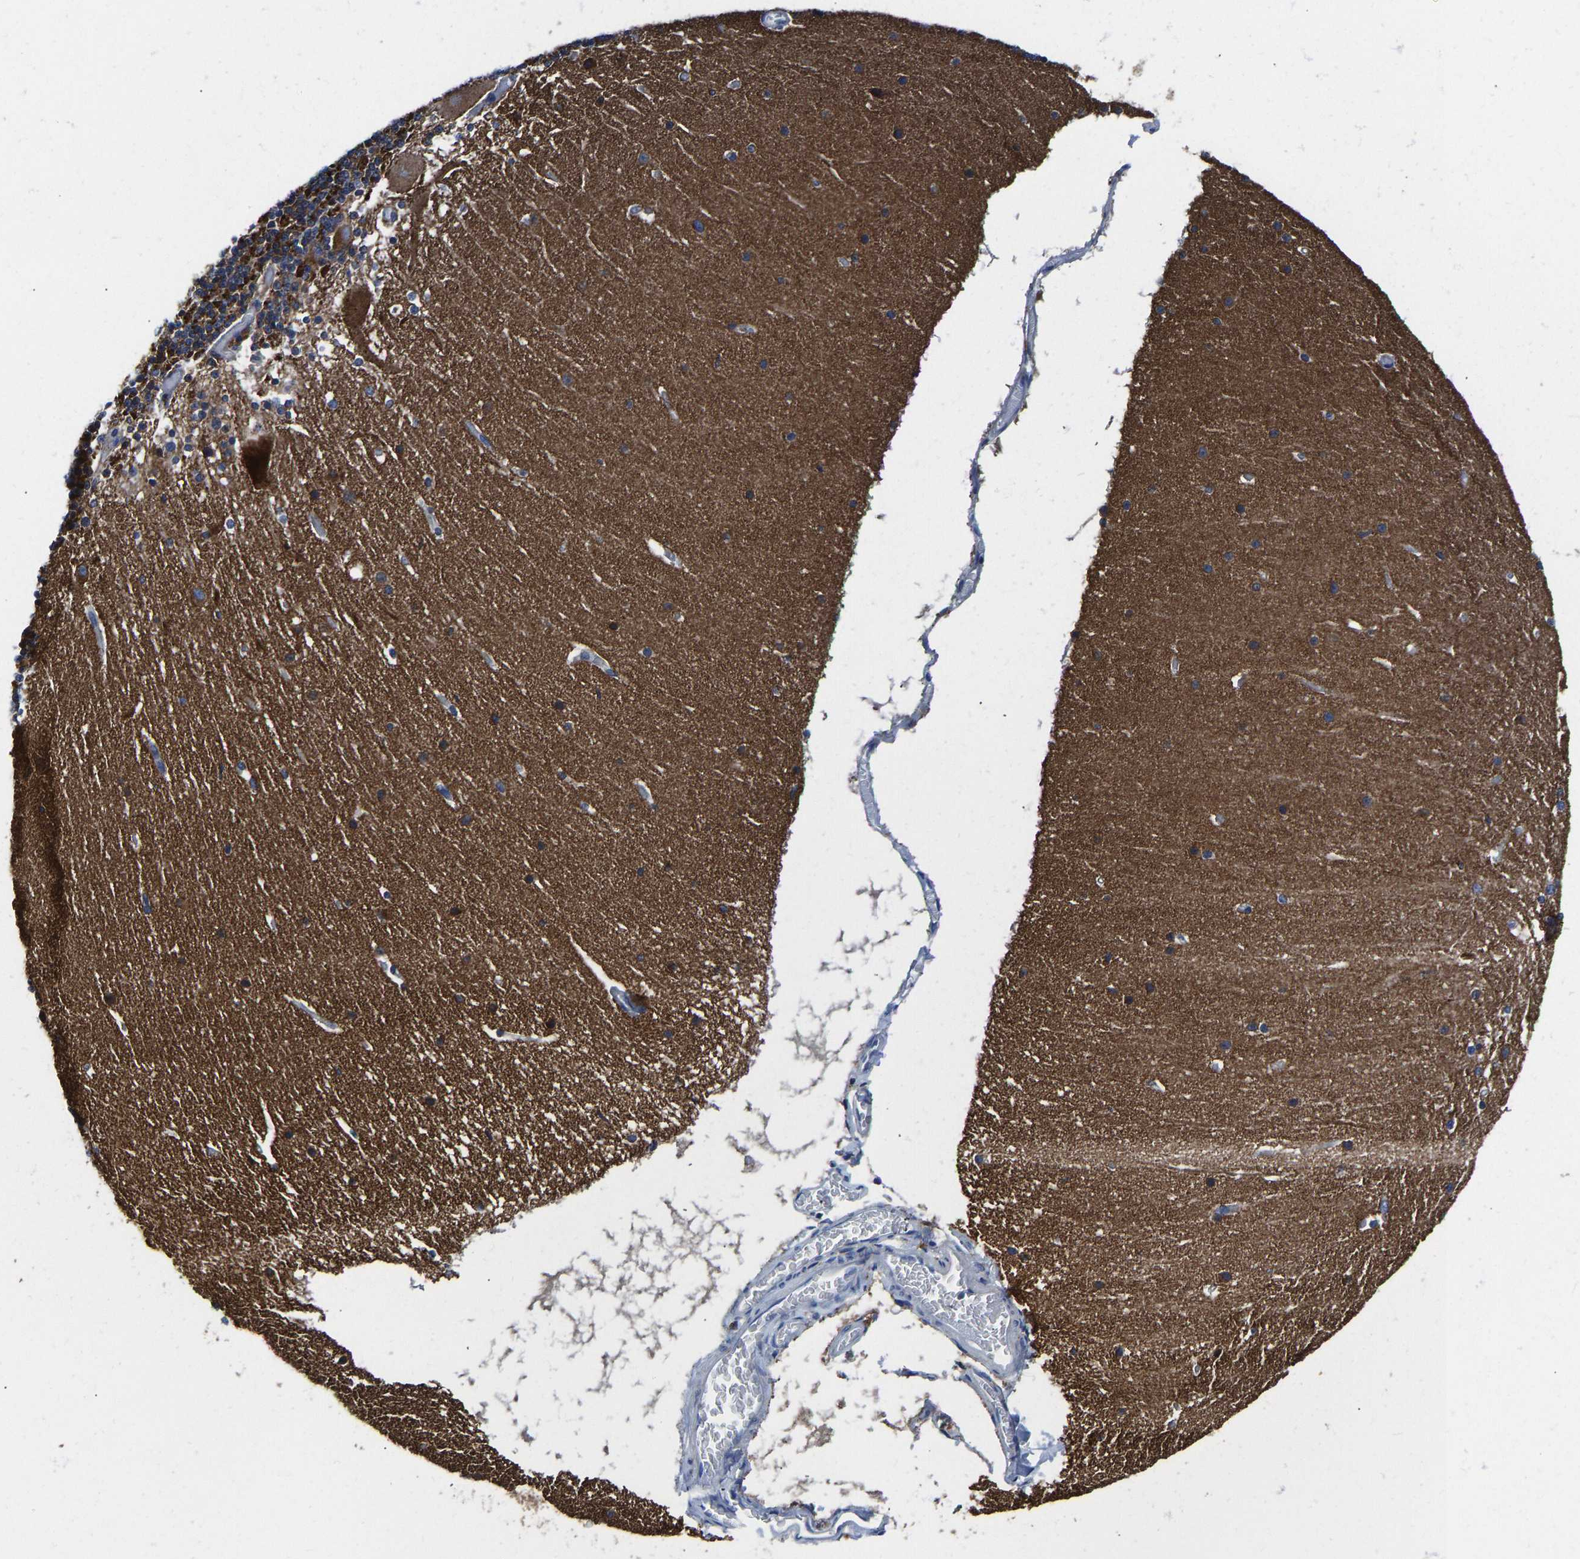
{"staining": {"intensity": "strong", "quantity": "25%-75%", "location": "cytoplasmic/membranous"}, "tissue": "cerebellum", "cell_type": "Cells in granular layer", "image_type": "normal", "snomed": [{"axis": "morphology", "description": "Normal tissue, NOS"}, {"axis": "topography", "description": "Cerebellum"}], "caption": "IHC image of normal cerebellum stained for a protein (brown), which demonstrates high levels of strong cytoplasmic/membranous expression in approximately 25%-75% of cells in granular layer.", "gene": "ATP6V1E1", "patient": {"sex": "female", "age": 19}}